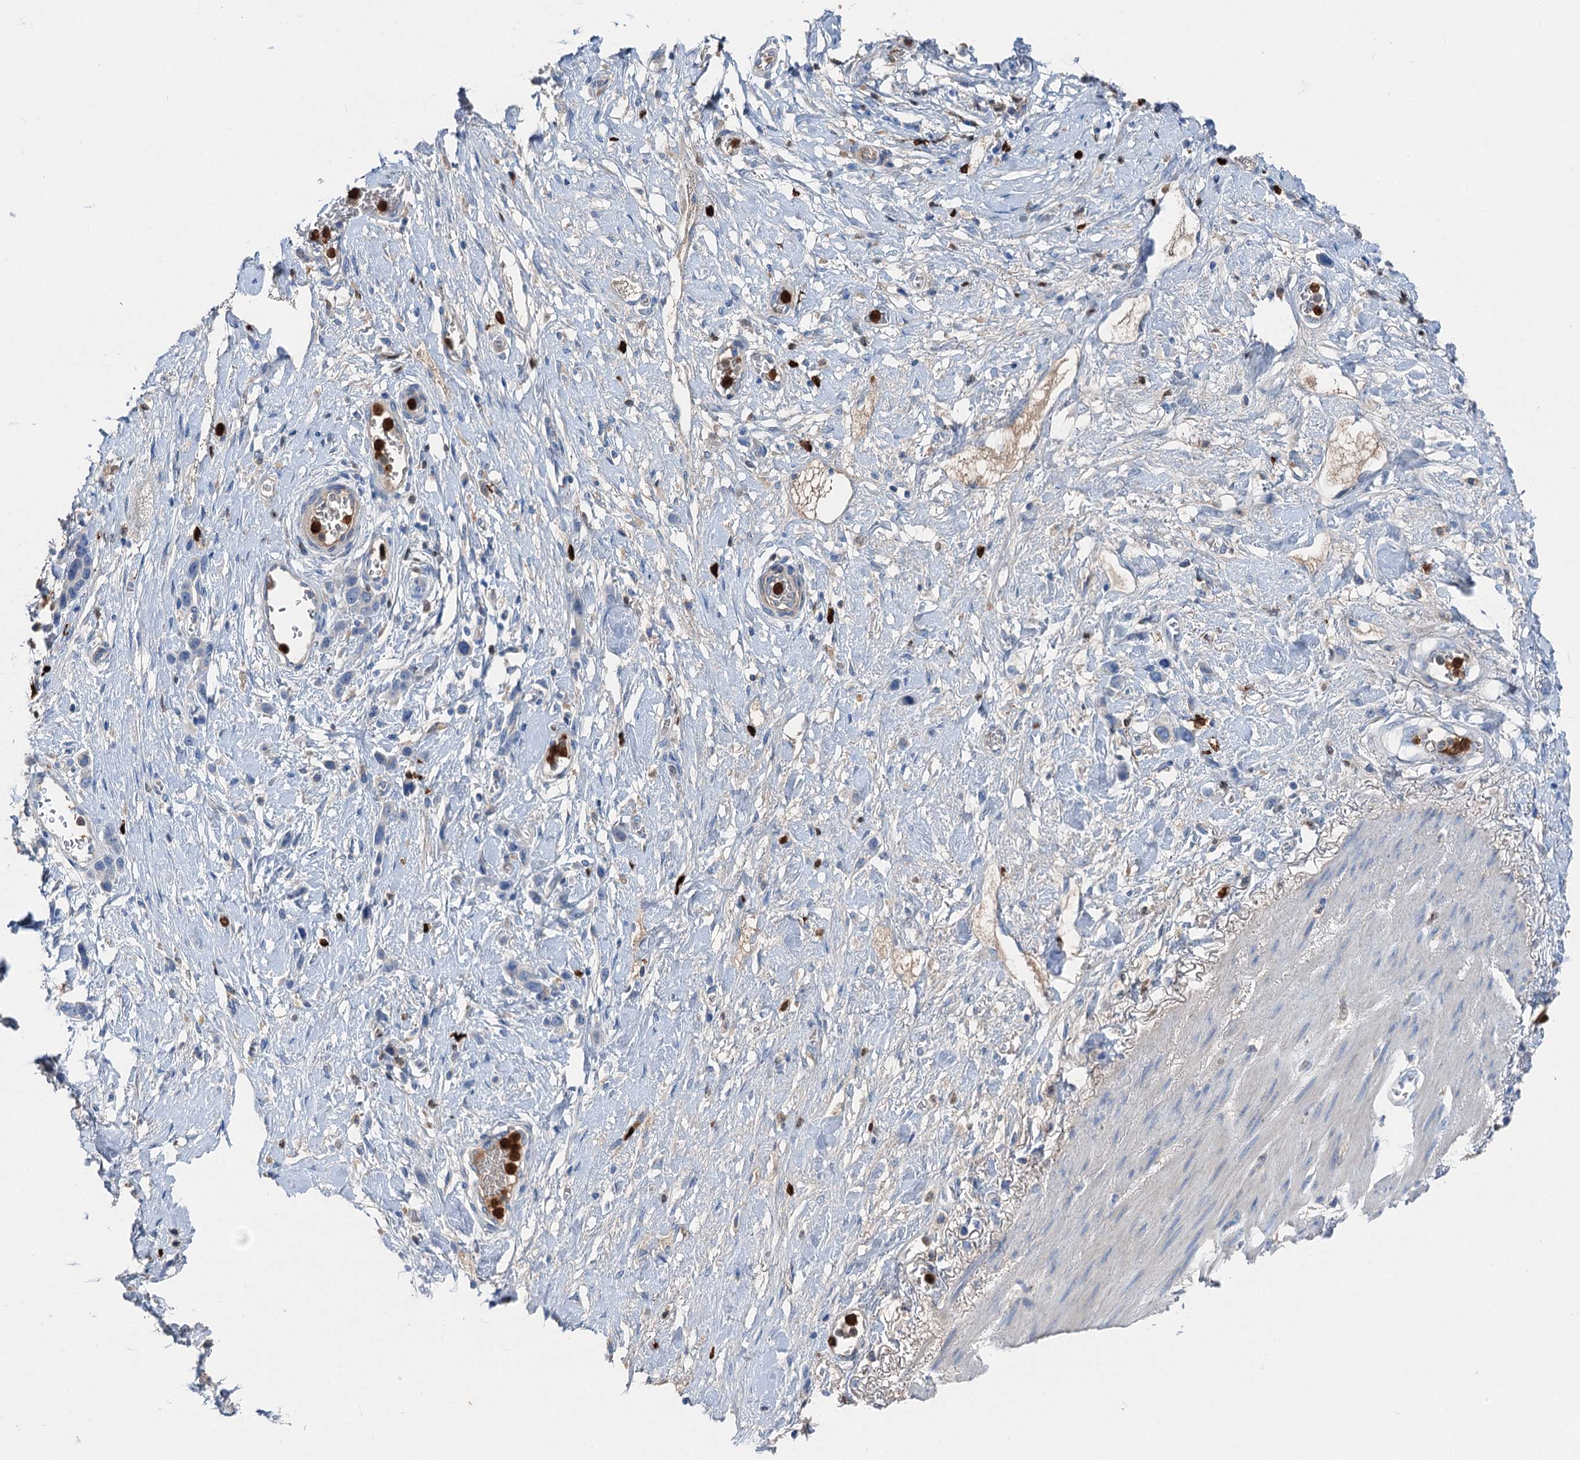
{"staining": {"intensity": "negative", "quantity": "none", "location": "none"}, "tissue": "stomach cancer", "cell_type": "Tumor cells", "image_type": "cancer", "snomed": [{"axis": "morphology", "description": "Adenocarcinoma, NOS"}, {"axis": "morphology", "description": "Adenocarcinoma, High grade"}, {"axis": "topography", "description": "Stomach, upper"}, {"axis": "topography", "description": "Stomach, lower"}], "caption": "This is a image of immunohistochemistry staining of stomach cancer (adenocarcinoma (high-grade)), which shows no expression in tumor cells. (Immunohistochemistry, brightfield microscopy, high magnification).", "gene": "OTOA", "patient": {"sex": "female", "age": 65}}